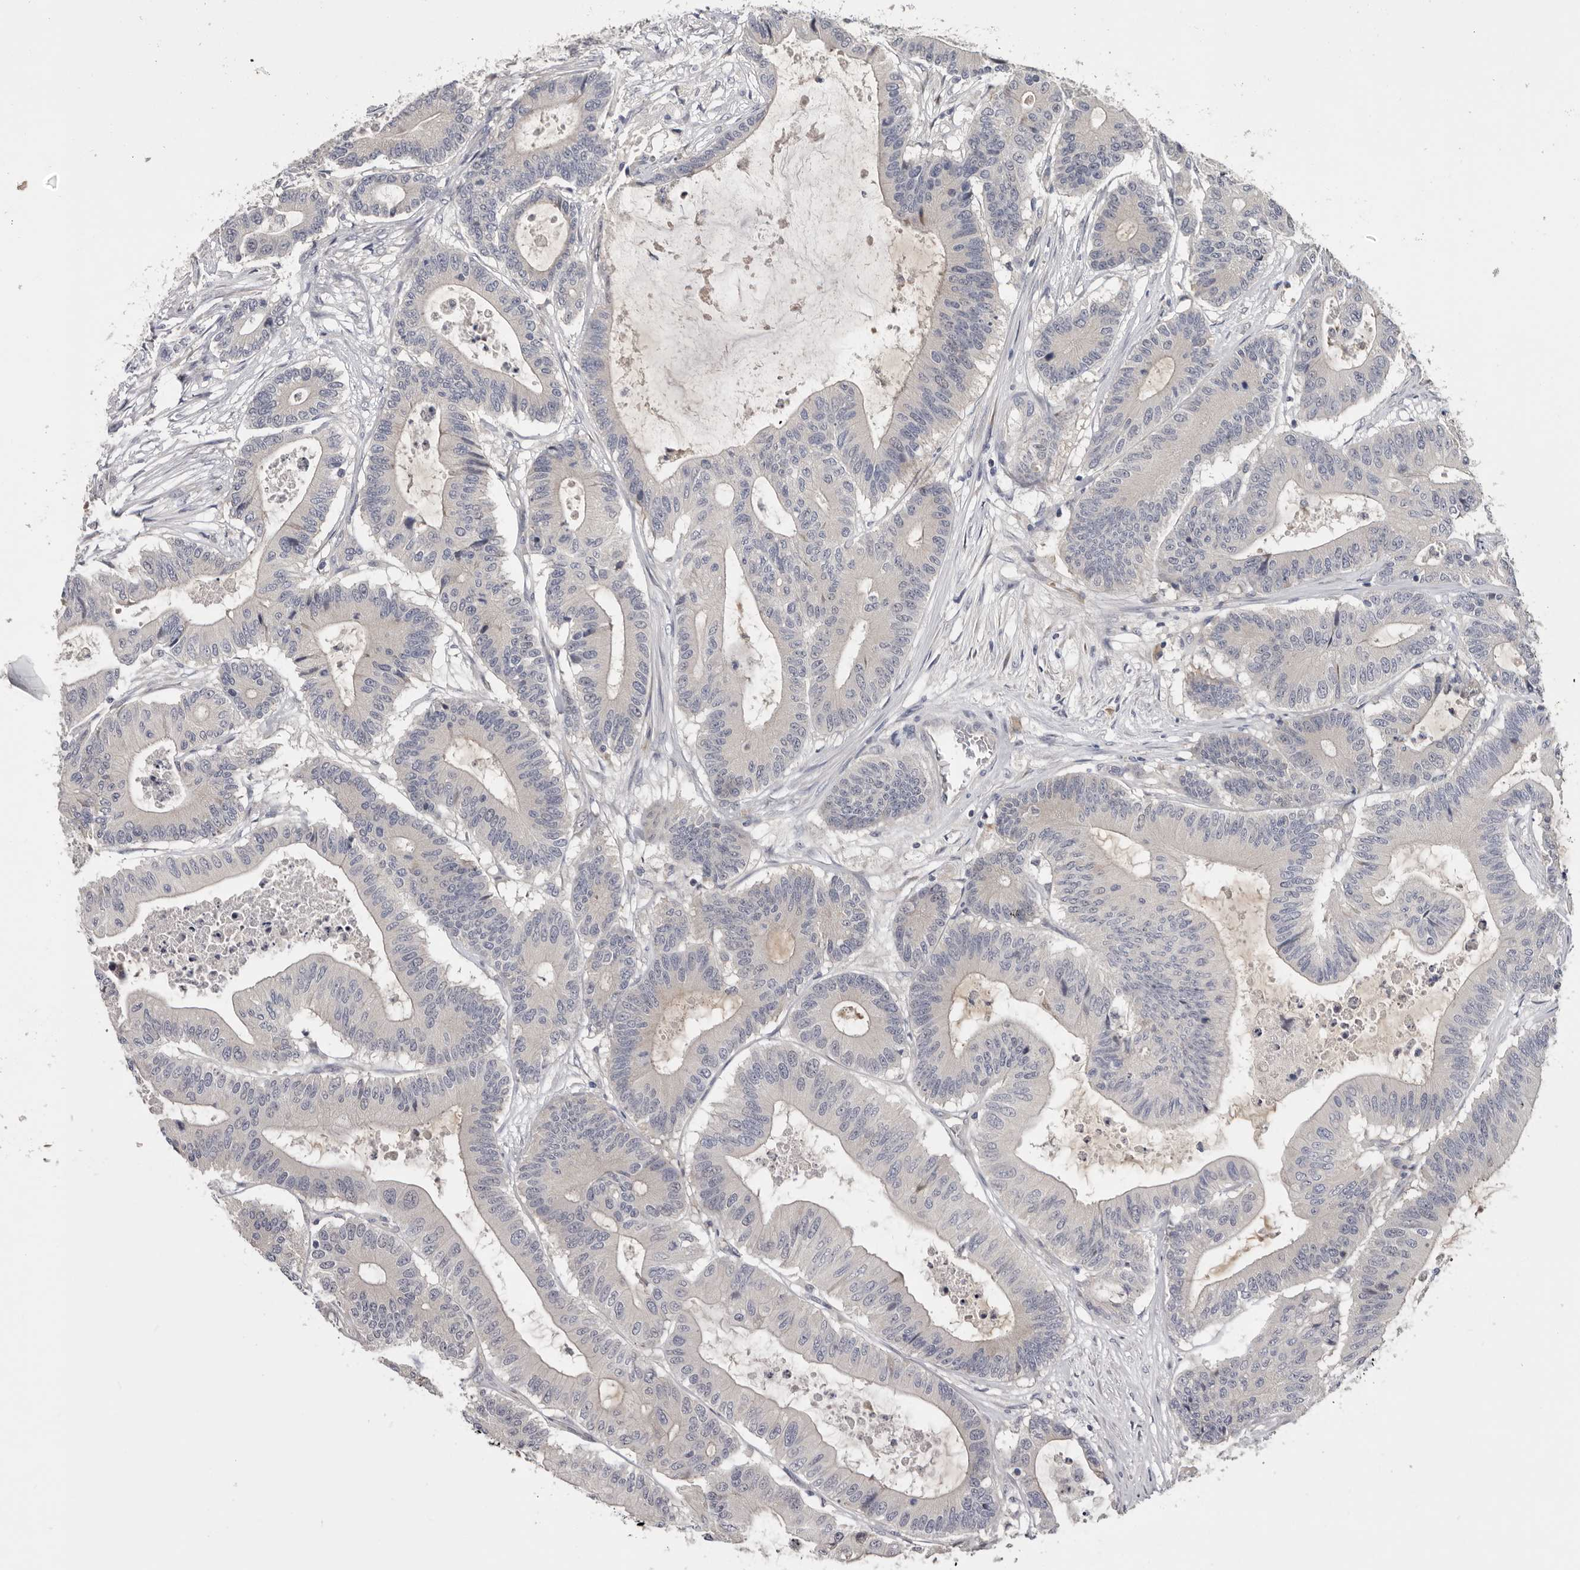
{"staining": {"intensity": "negative", "quantity": "none", "location": "none"}, "tissue": "colorectal cancer", "cell_type": "Tumor cells", "image_type": "cancer", "snomed": [{"axis": "morphology", "description": "Adenocarcinoma, NOS"}, {"axis": "topography", "description": "Colon"}], "caption": "DAB (3,3'-diaminobenzidine) immunohistochemical staining of human colorectal adenocarcinoma exhibits no significant staining in tumor cells.", "gene": "KIF2B", "patient": {"sex": "female", "age": 84}}